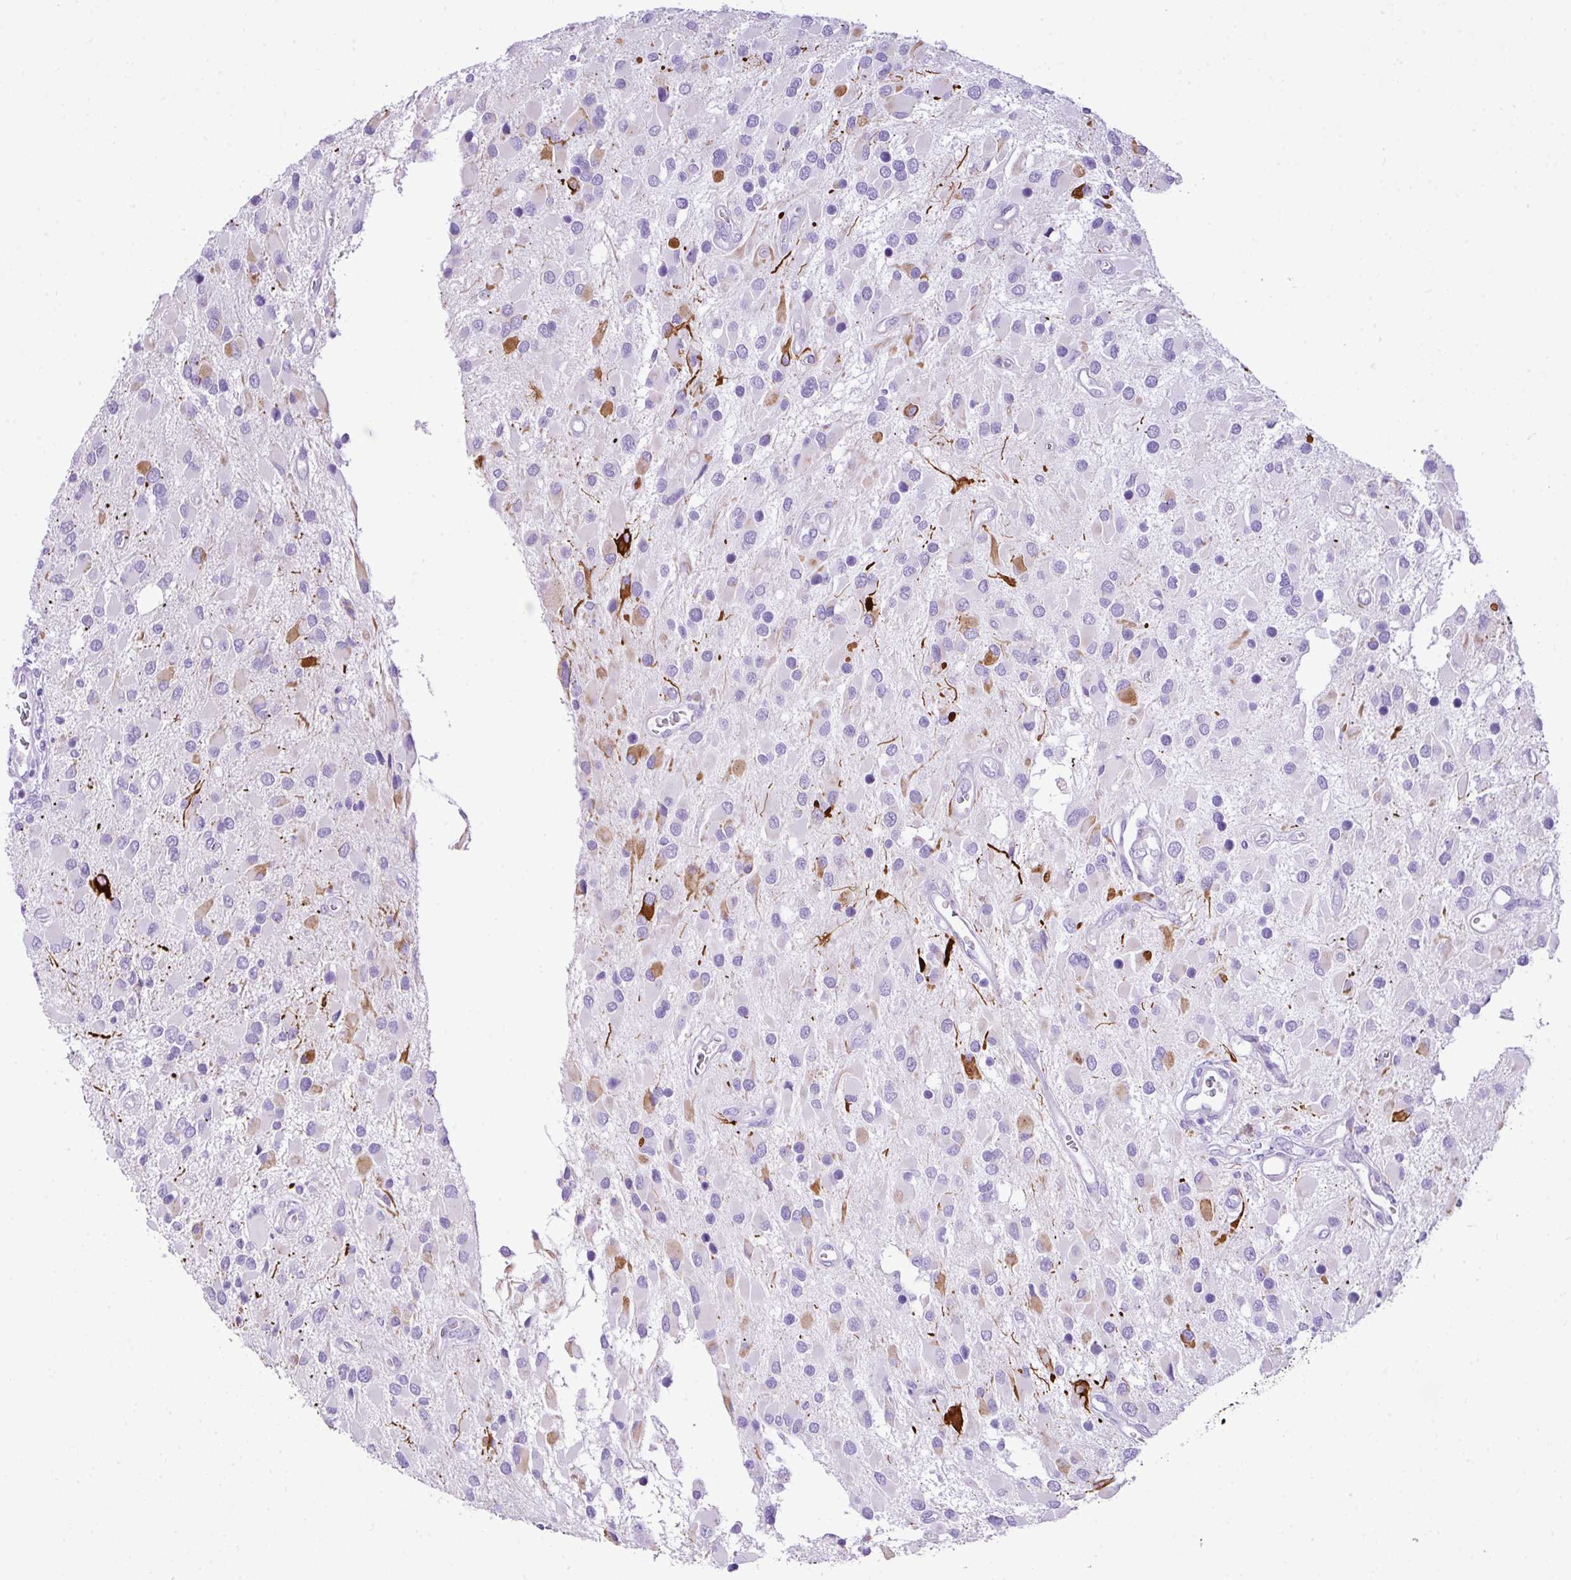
{"staining": {"intensity": "moderate", "quantity": "<25%", "location": "cytoplasmic/membranous"}, "tissue": "glioma", "cell_type": "Tumor cells", "image_type": "cancer", "snomed": [{"axis": "morphology", "description": "Glioma, malignant, High grade"}, {"axis": "topography", "description": "Brain"}], "caption": "DAB immunohistochemical staining of malignant glioma (high-grade) exhibits moderate cytoplasmic/membranous protein positivity in about <25% of tumor cells. (DAB IHC with brightfield microscopy, high magnification).", "gene": "RCAN2", "patient": {"sex": "male", "age": 53}}